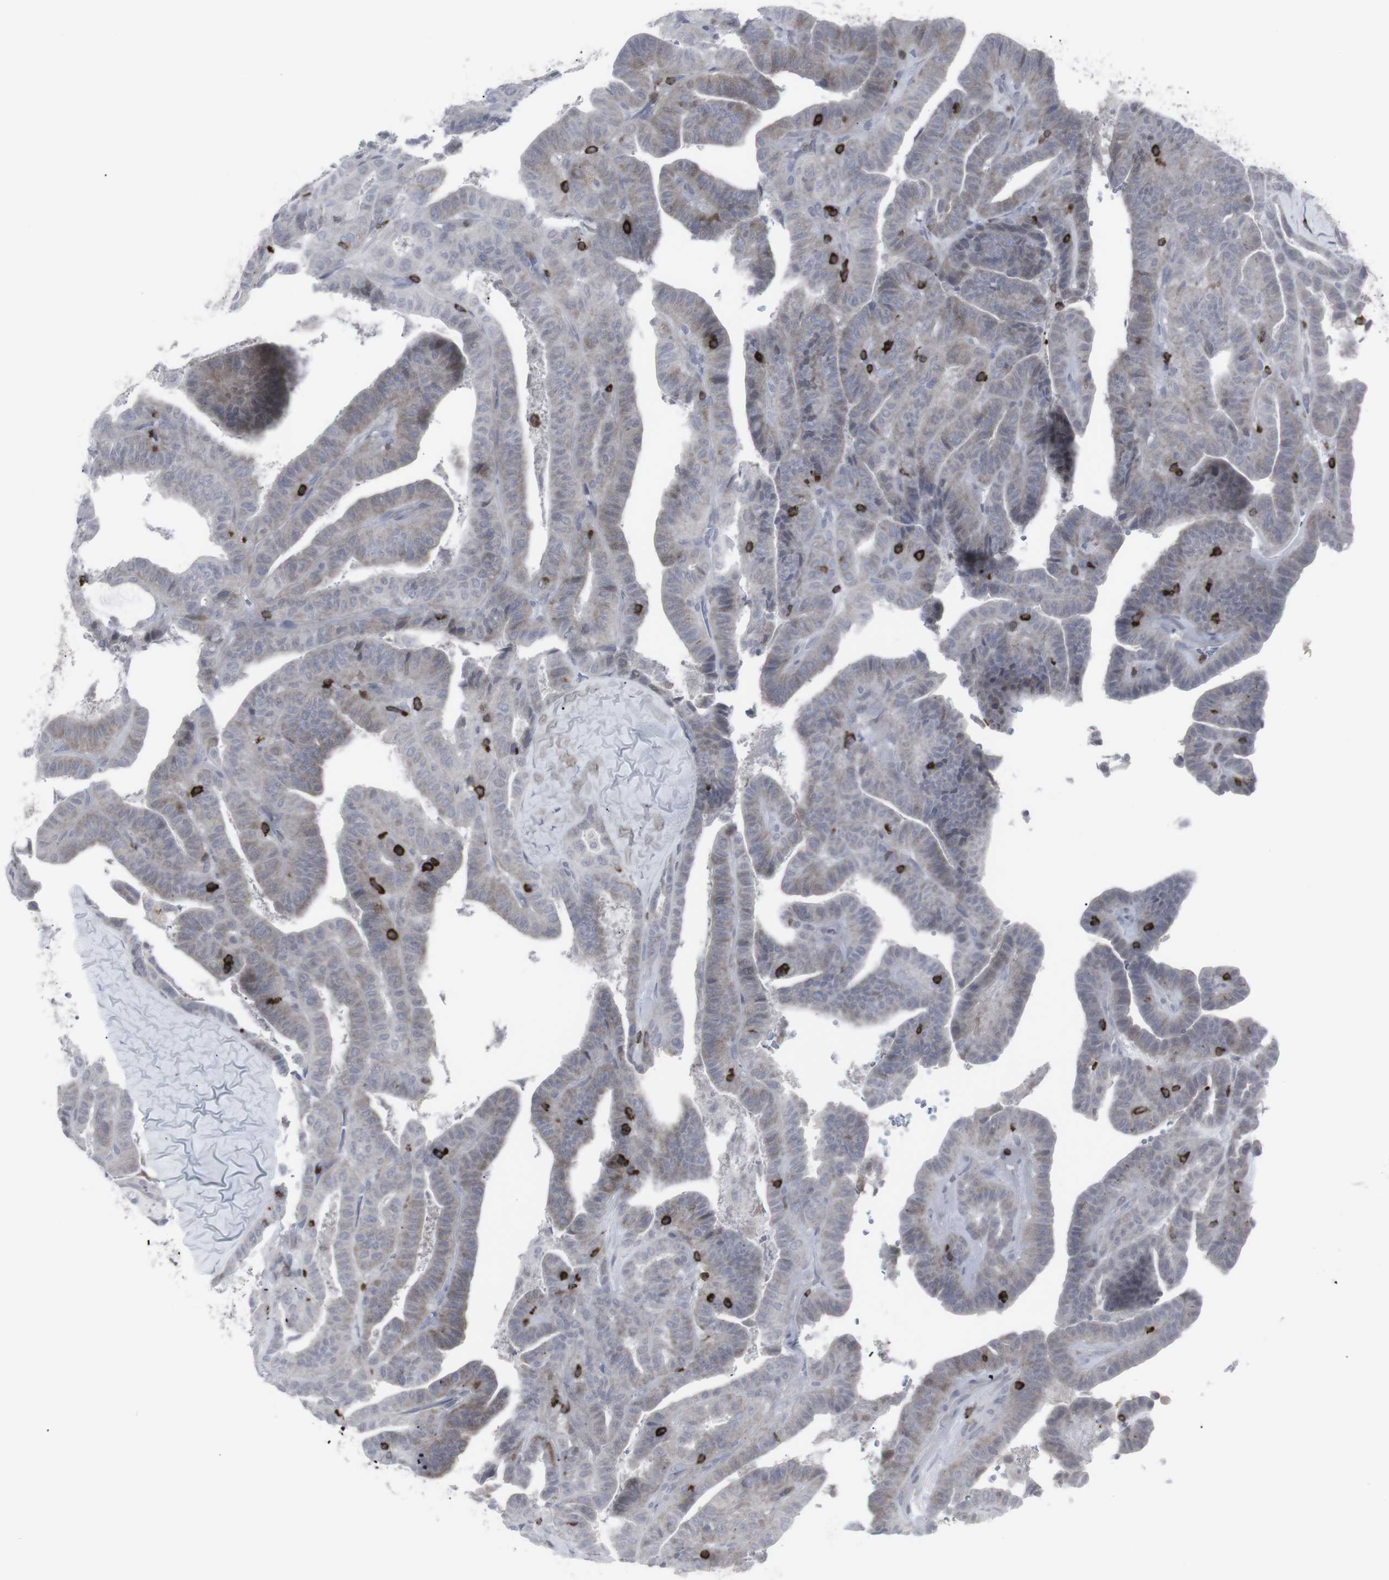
{"staining": {"intensity": "weak", "quantity": "<25%", "location": "cytoplasmic/membranous"}, "tissue": "thyroid cancer", "cell_type": "Tumor cells", "image_type": "cancer", "snomed": [{"axis": "morphology", "description": "Papillary adenocarcinoma, NOS"}, {"axis": "topography", "description": "Thyroid gland"}], "caption": "Photomicrograph shows no protein positivity in tumor cells of papillary adenocarcinoma (thyroid) tissue. (IHC, brightfield microscopy, high magnification).", "gene": "APOBEC2", "patient": {"sex": "male", "age": 77}}